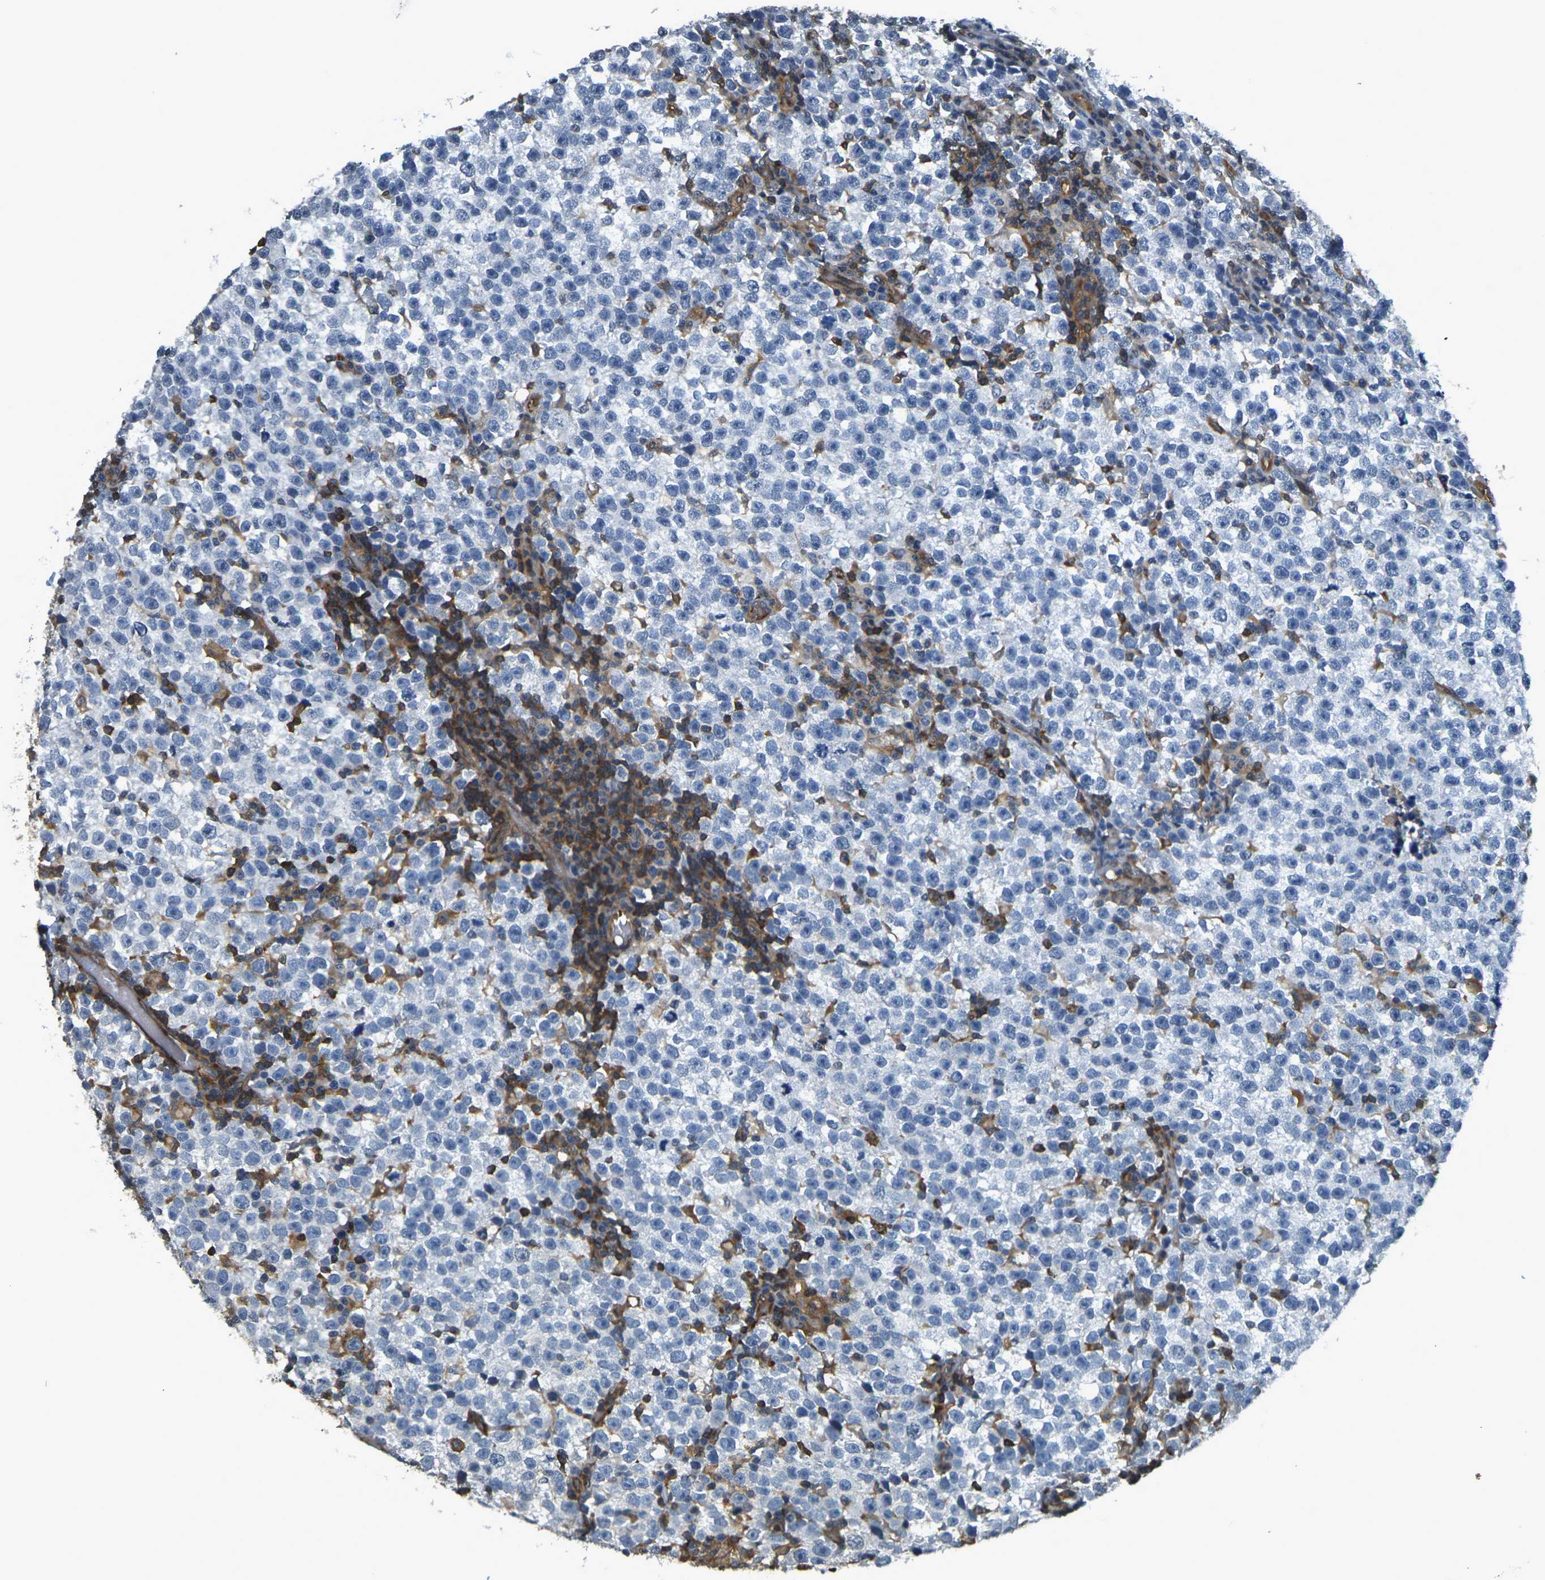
{"staining": {"intensity": "negative", "quantity": "none", "location": "none"}, "tissue": "testis cancer", "cell_type": "Tumor cells", "image_type": "cancer", "snomed": [{"axis": "morphology", "description": "Seminoma, NOS"}, {"axis": "topography", "description": "Testis"}], "caption": "Seminoma (testis) was stained to show a protein in brown. There is no significant positivity in tumor cells. (DAB immunohistochemistry (IHC) visualized using brightfield microscopy, high magnification).", "gene": "CAST", "patient": {"sex": "male", "age": 43}}